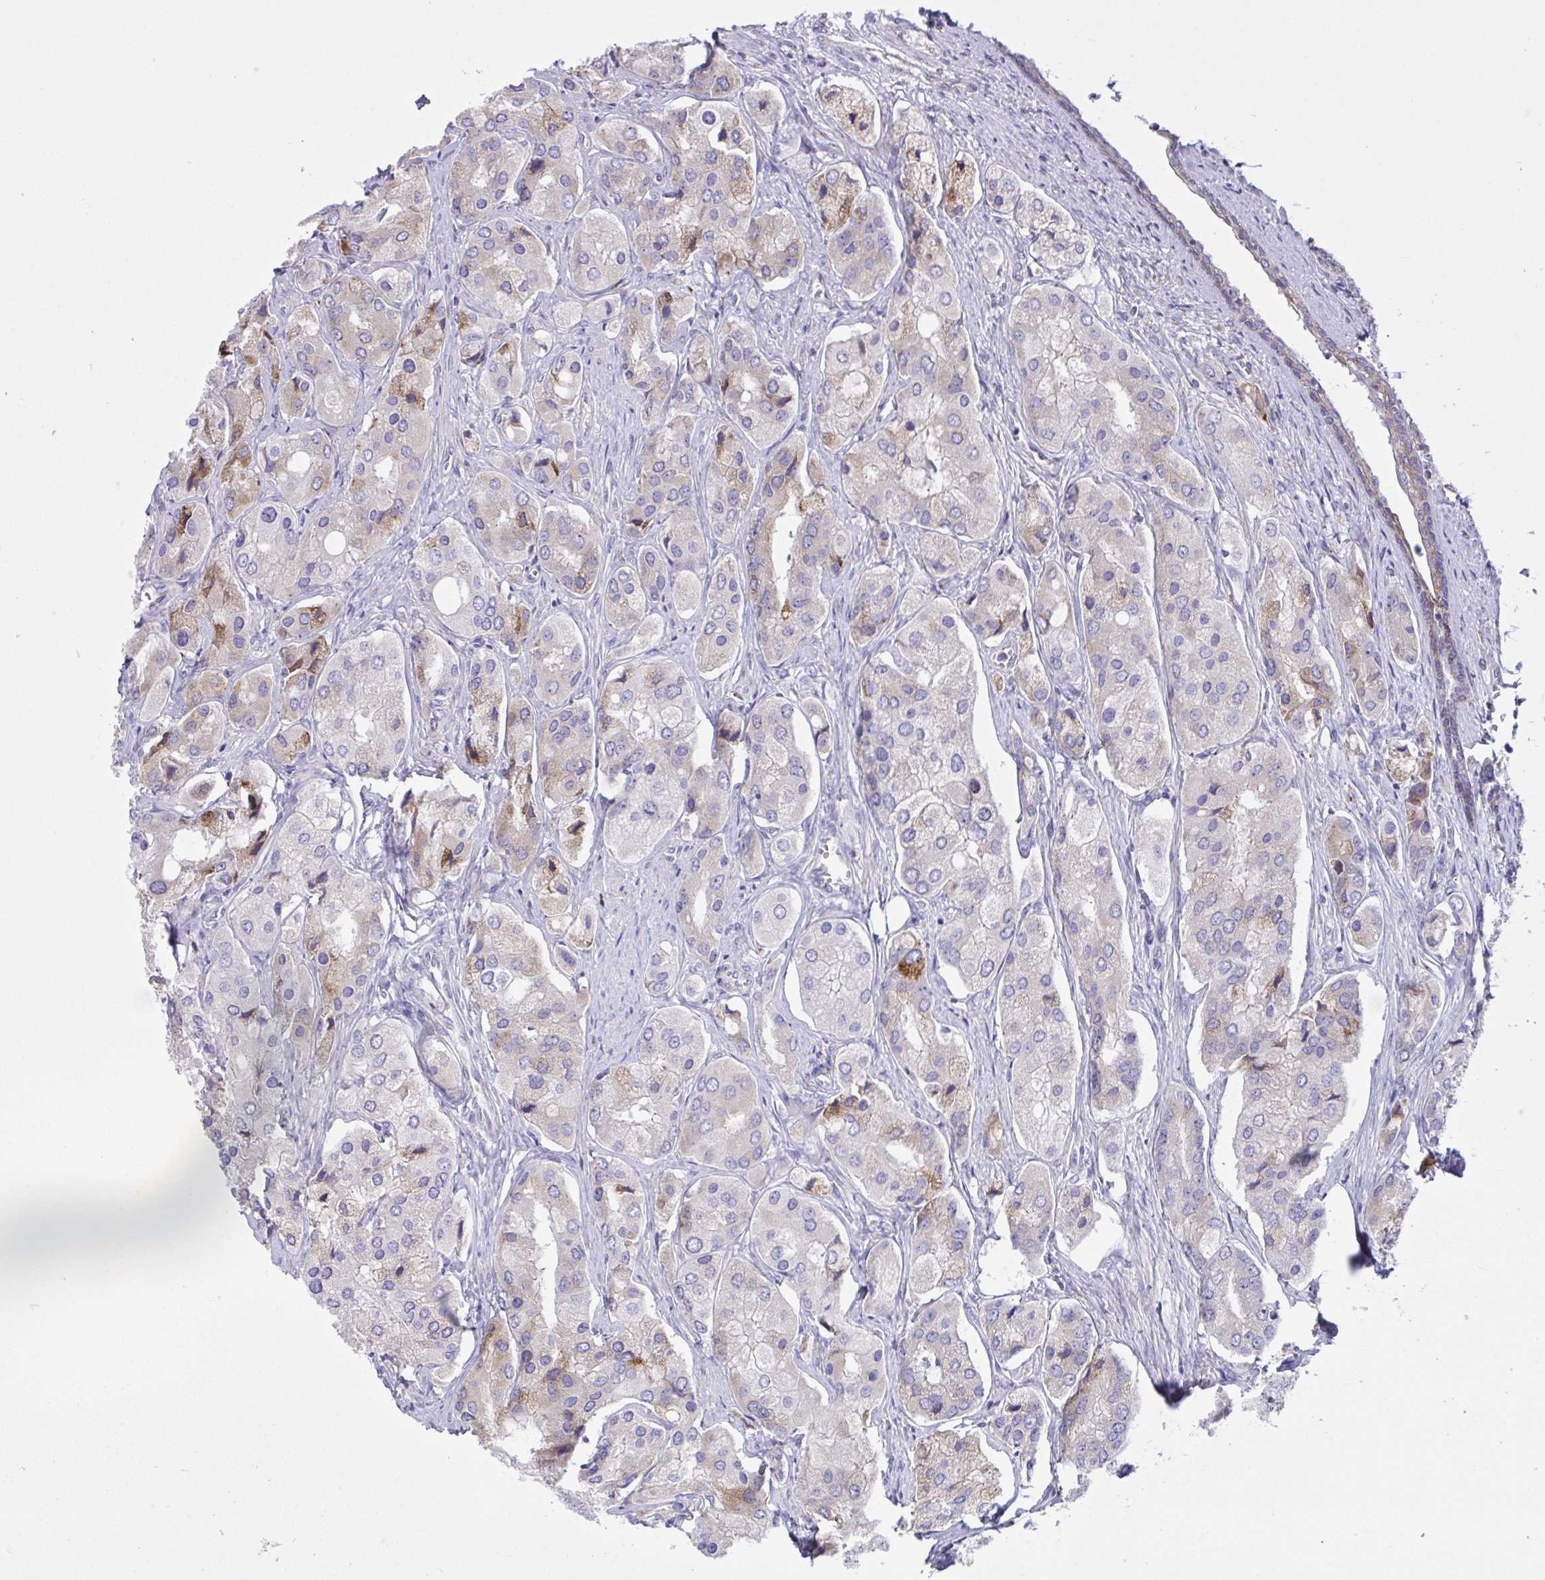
{"staining": {"intensity": "moderate", "quantity": "<25%", "location": "cytoplasmic/membranous"}, "tissue": "prostate cancer", "cell_type": "Tumor cells", "image_type": "cancer", "snomed": [{"axis": "morphology", "description": "Adenocarcinoma, Low grade"}, {"axis": "topography", "description": "Prostate"}], "caption": "This is a histology image of immunohistochemistry staining of prostate cancer (low-grade adenocarcinoma), which shows moderate staining in the cytoplasmic/membranous of tumor cells.", "gene": "DSC3", "patient": {"sex": "male", "age": 69}}